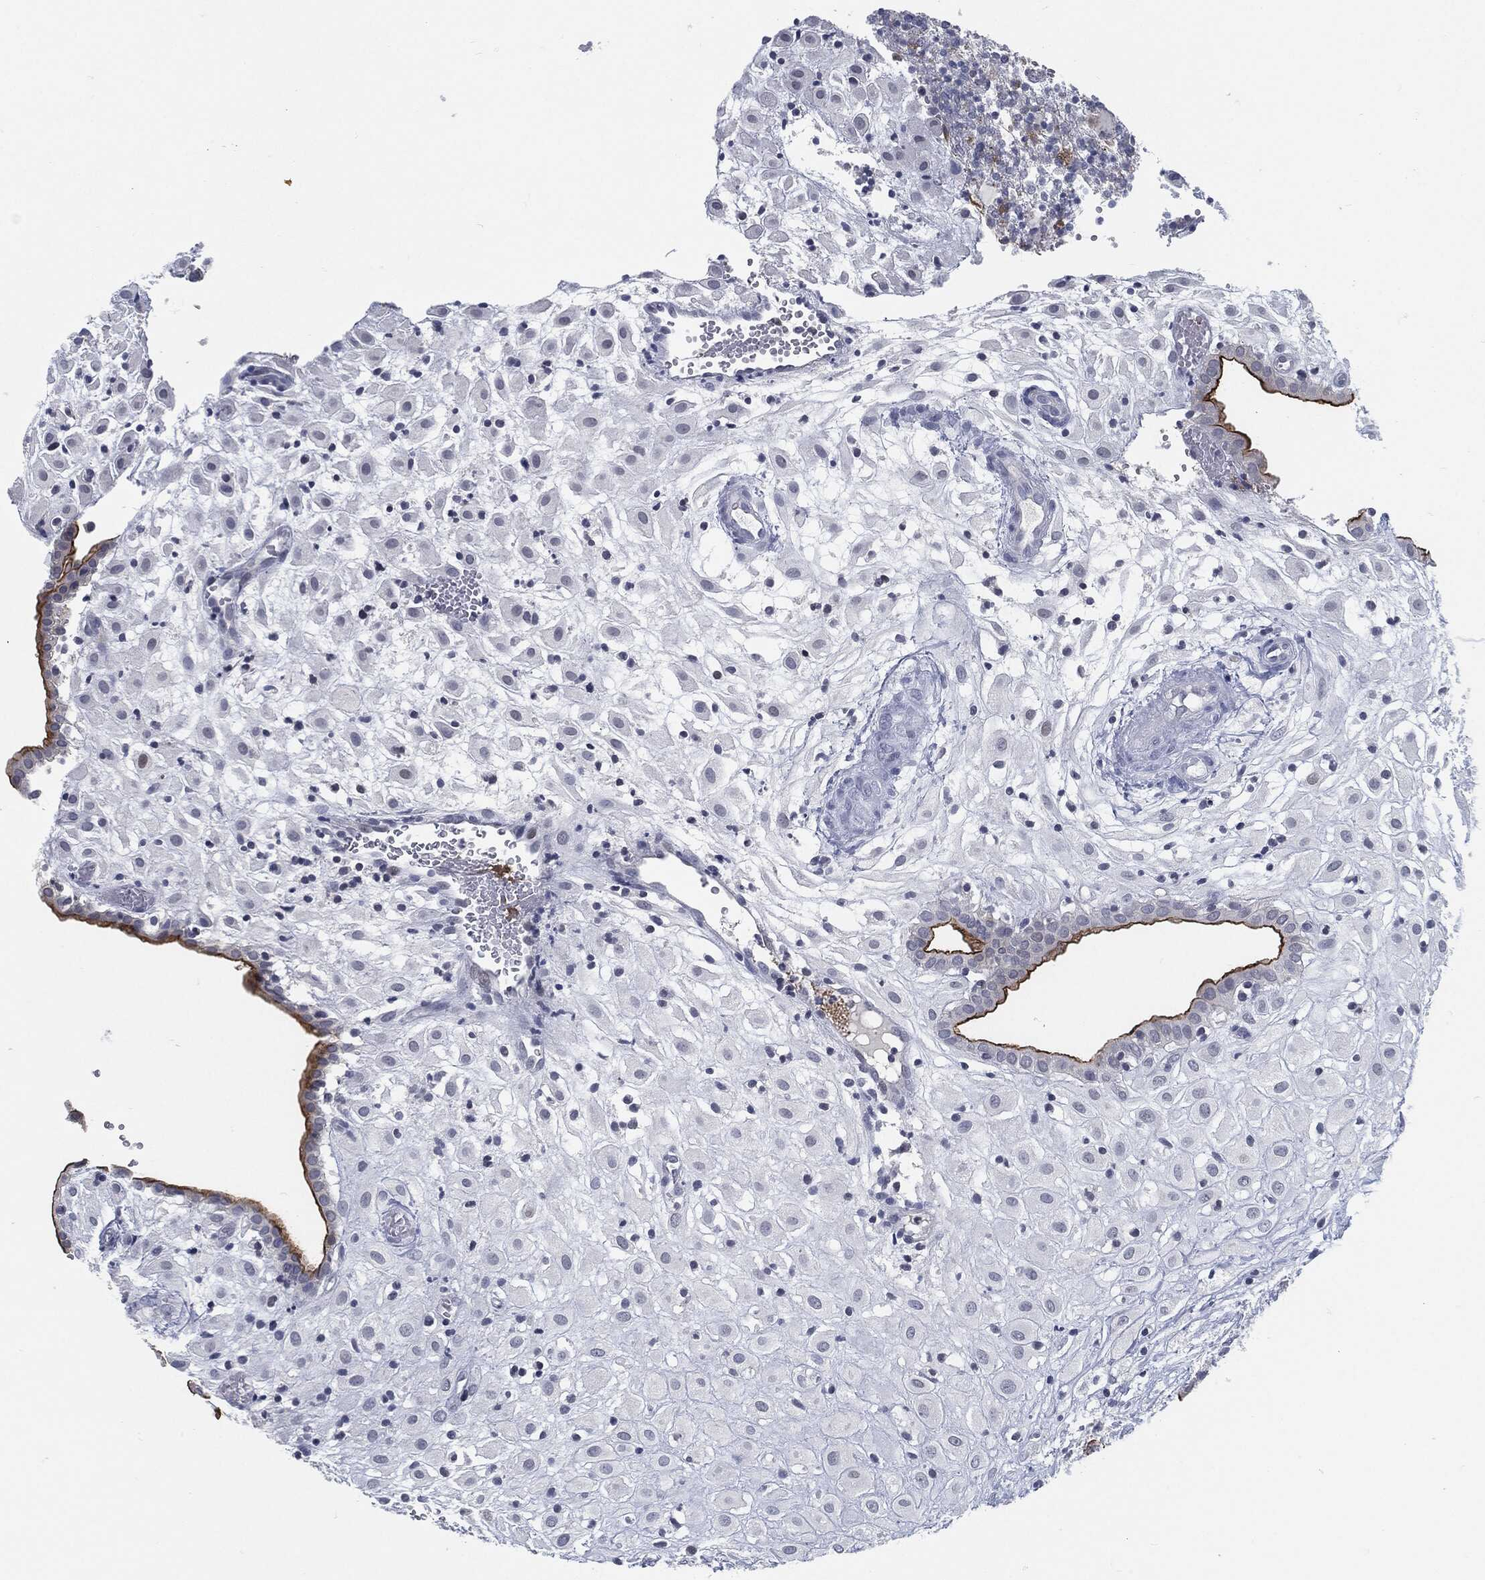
{"staining": {"intensity": "negative", "quantity": "none", "location": "none"}, "tissue": "placenta", "cell_type": "Decidual cells", "image_type": "normal", "snomed": [{"axis": "morphology", "description": "Normal tissue, NOS"}, {"axis": "topography", "description": "Placenta"}], "caption": "Benign placenta was stained to show a protein in brown. There is no significant positivity in decidual cells. (Stains: DAB (3,3'-diaminobenzidine) IHC with hematoxylin counter stain, Microscopy: brightfield microscopy at high magnification).", "gene": "PROM1", "patient": {"sex": "female", "age": 24}}